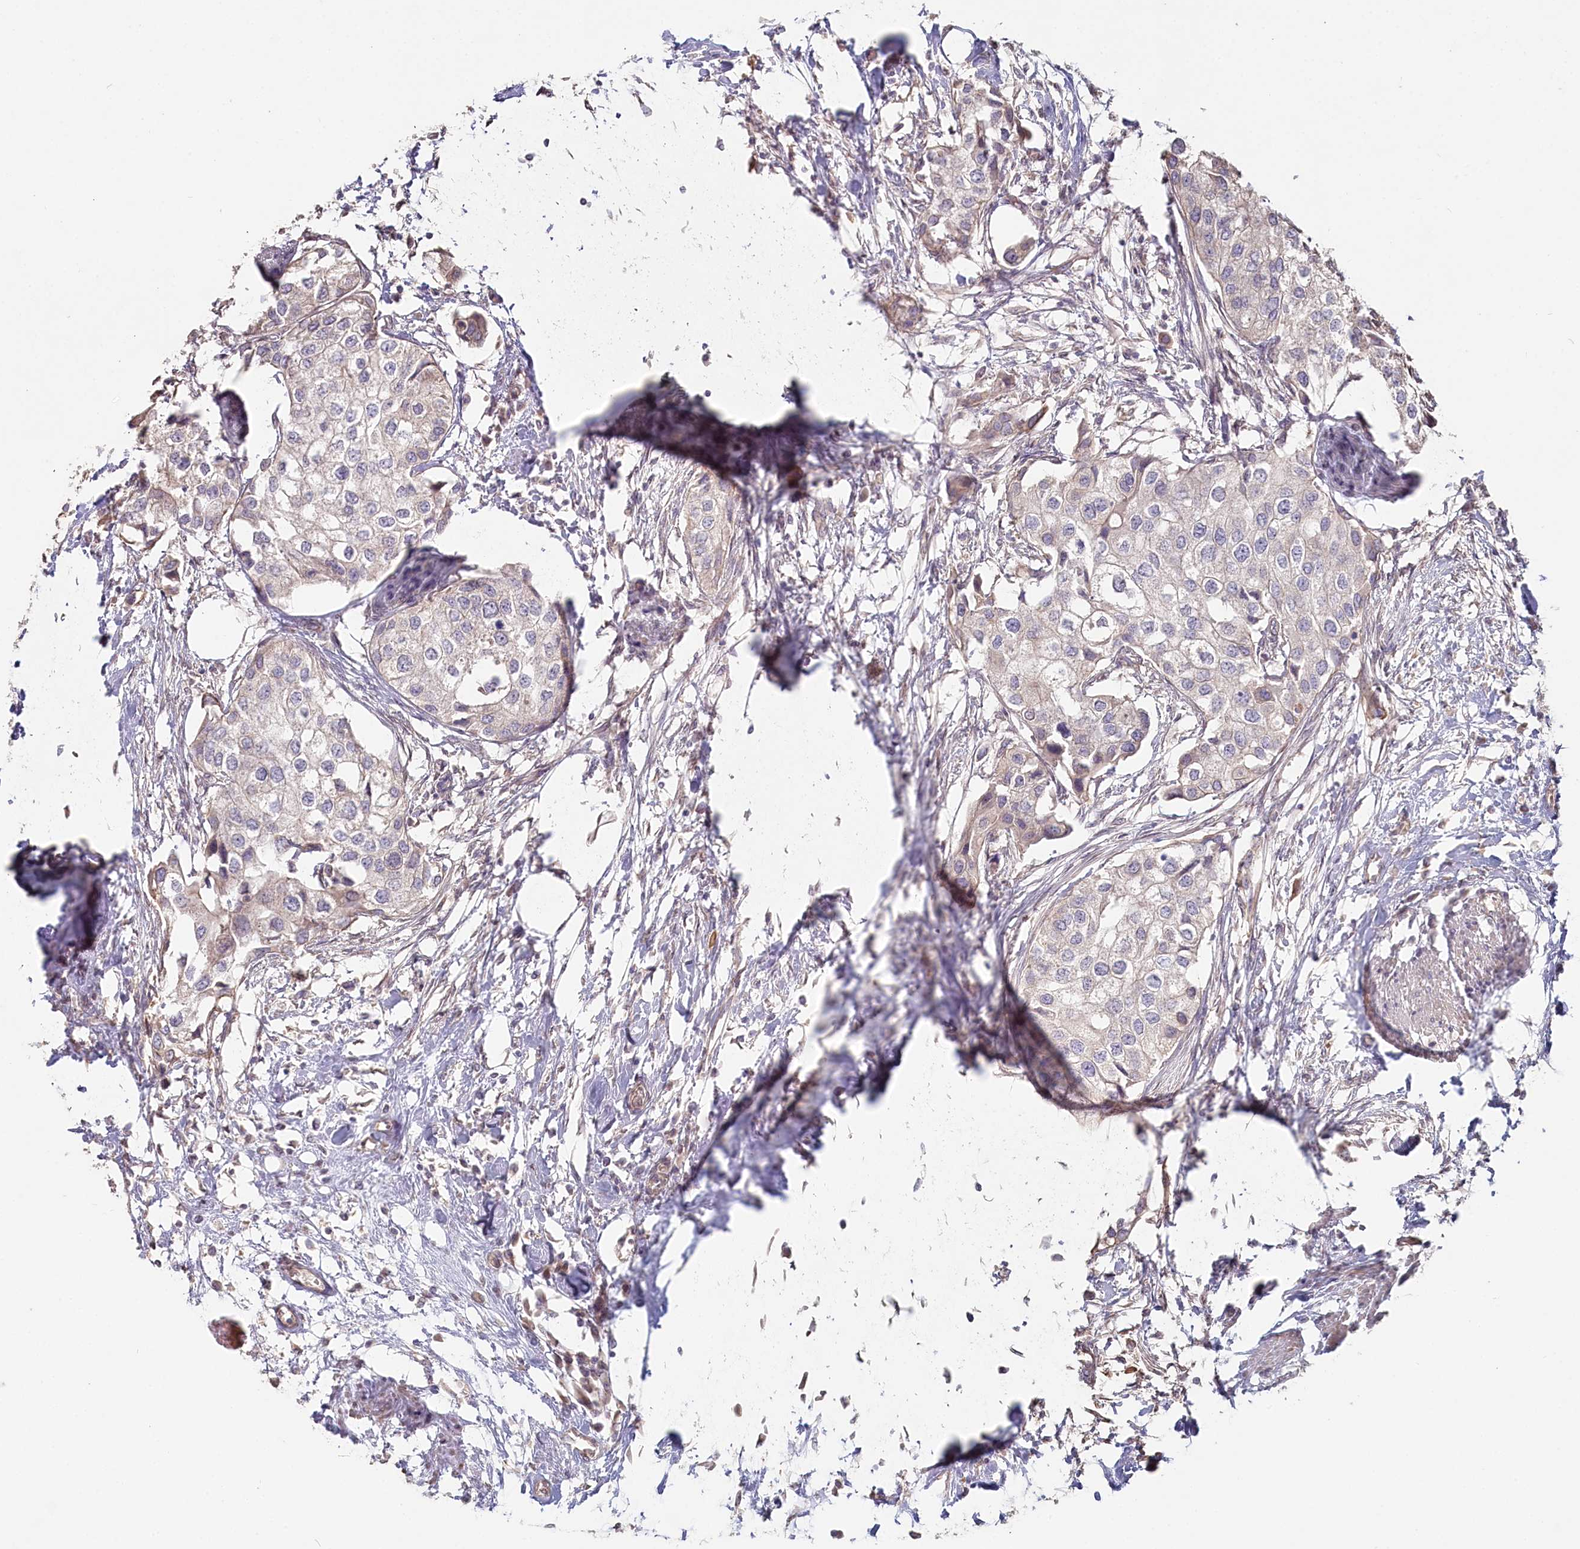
{"staining": {"intensity": "negative", "quantity": "none", "location": "none"}, "tissue": "urothelial cancer", "cell_type": "Tumor cells", "image_type": "cancer", "snomed": [{"axis": "morphology", "description": "Urothelial carcinoma, High grade"}, {"axis": "topography", "description": "Urinary bladder"}], "caption": "There is no significant expression in tumor cells of urothelial cancer.", "gene": "TCHP", "patient": {"sex": "male", "age": 64}}